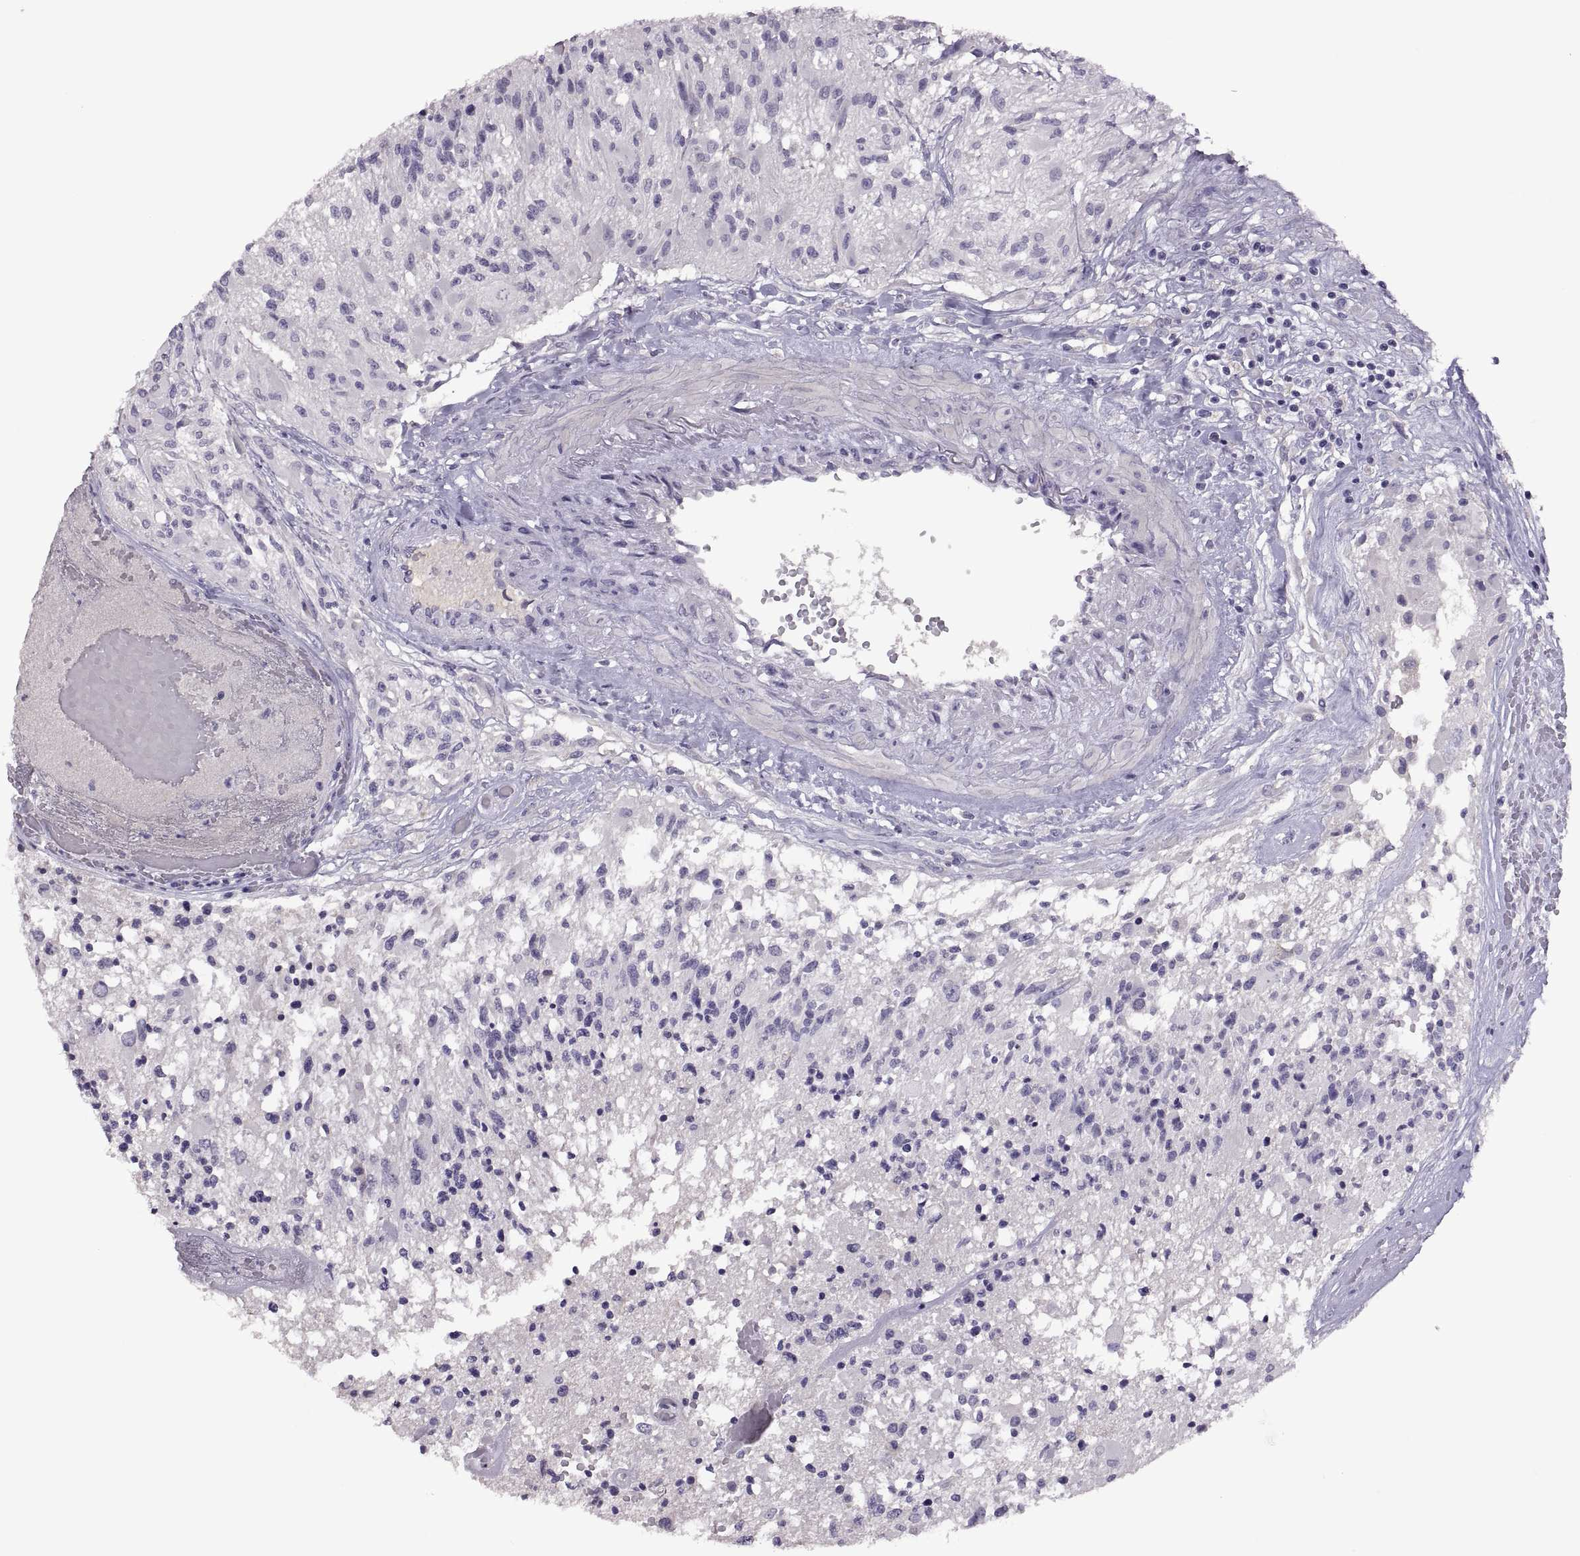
{"staining": {"intensity": "negative", "quantity": "none", "location": "none"}, "tissue": "glioma", "cell_type": "Tumor cells", "image_type": "cancer", "snomed": [{"axis": "morphology", "description": "Glioma, malignant, High grade"}, {"axis": "topography", "description": "Brain"}], "caption": "Tumor cells are negative for brown protein staining in glioma.", "gene": "TBX19", "patient": {"sex": "female", "age": 63}}